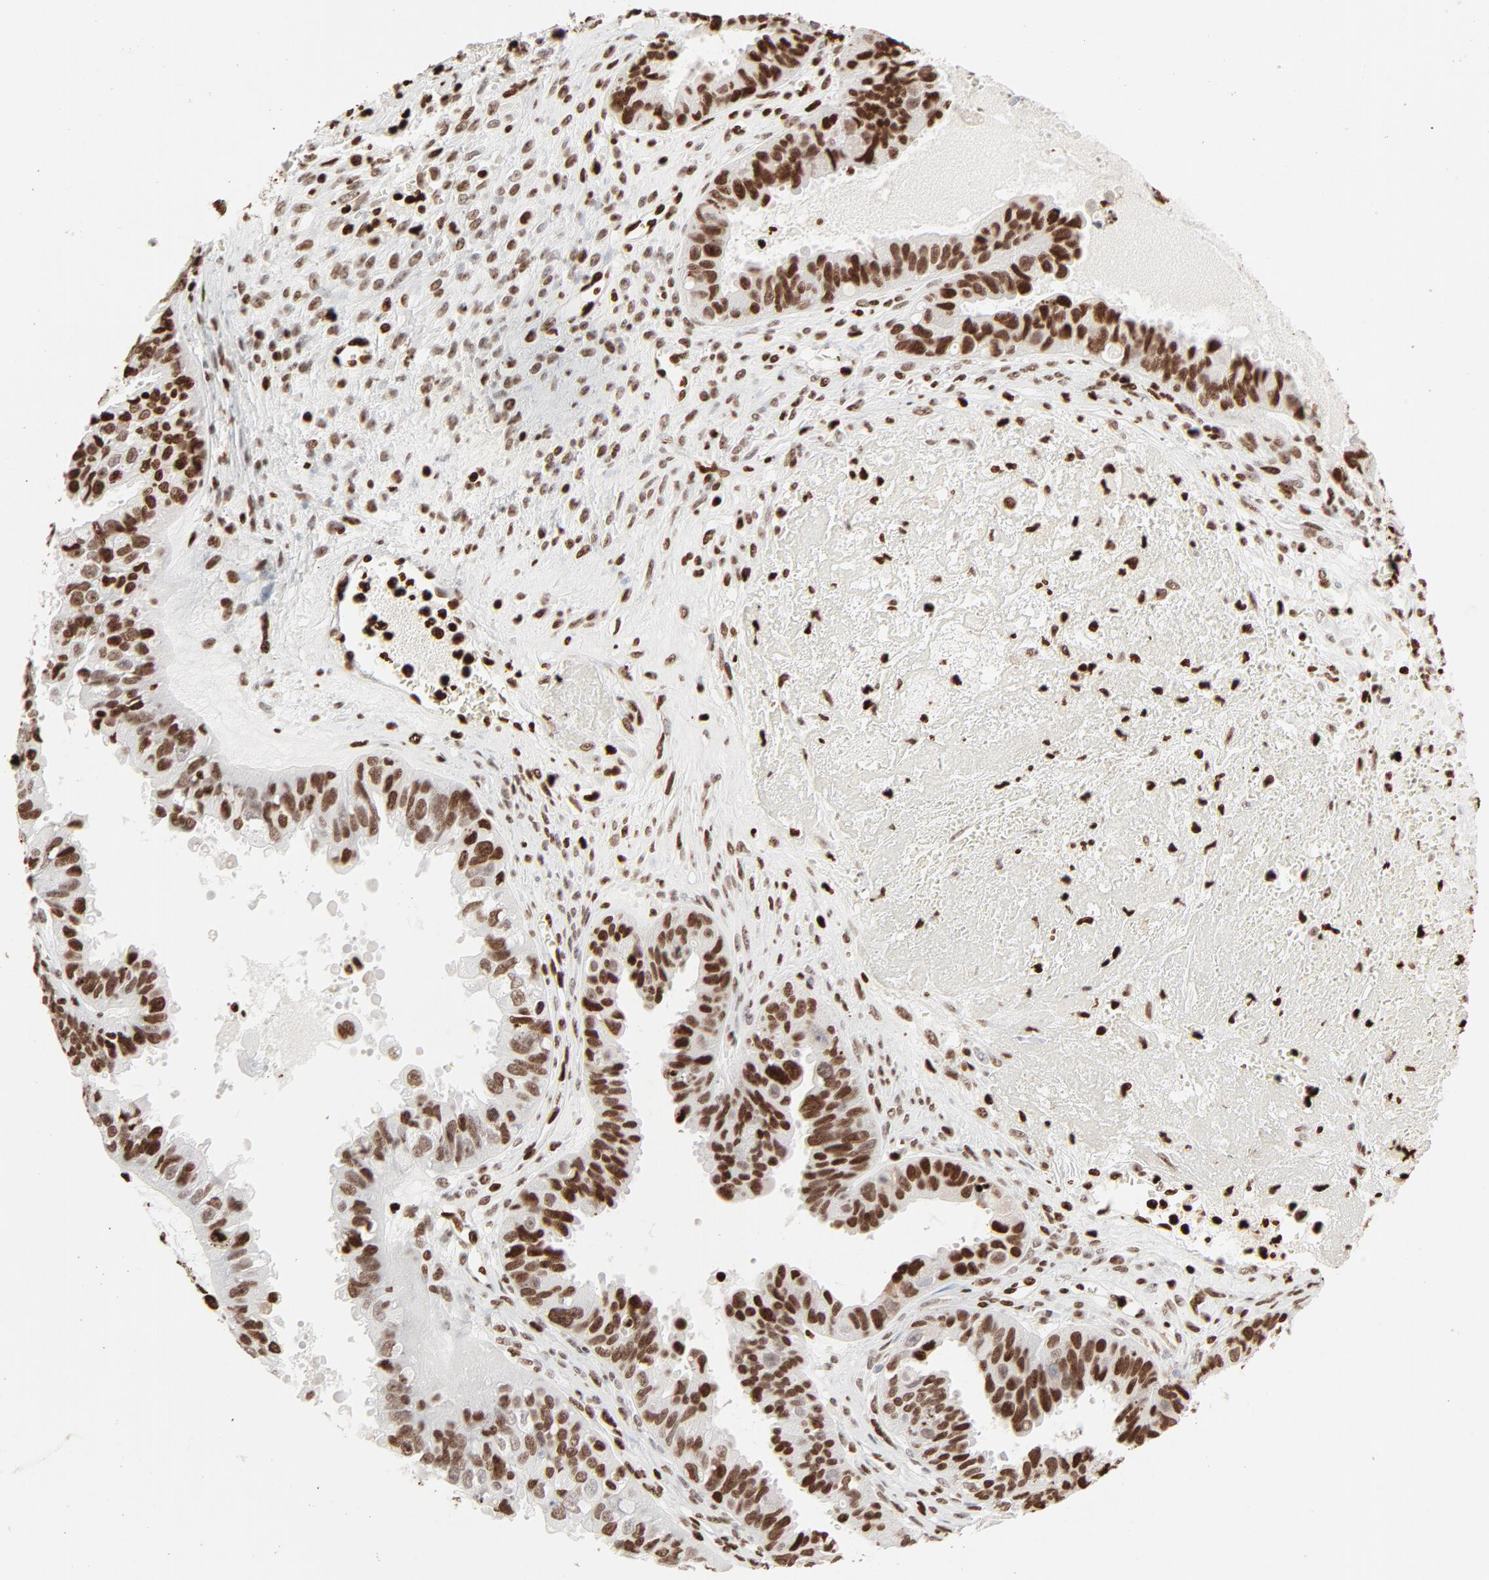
{"staining": {"intensity": "strong", "quantity": ">75%", "location": "nuclear"}, "tissue": "ovarian cancer", "cell_type": "Tumor cells", "image_type": "cancer", "snomed": [{"axis": "morphology", "description": "Carcinoma, endometroid"}, {"axis": "topography", "description": "Ovary"}], "caption": "Brown immunohistochemical staining in ovarian cancer exhibits strong nuclear positivity in about >75% of tumor cells.", "gene": "HMGB2", "patient": {"sex": "female", "age": 85}}